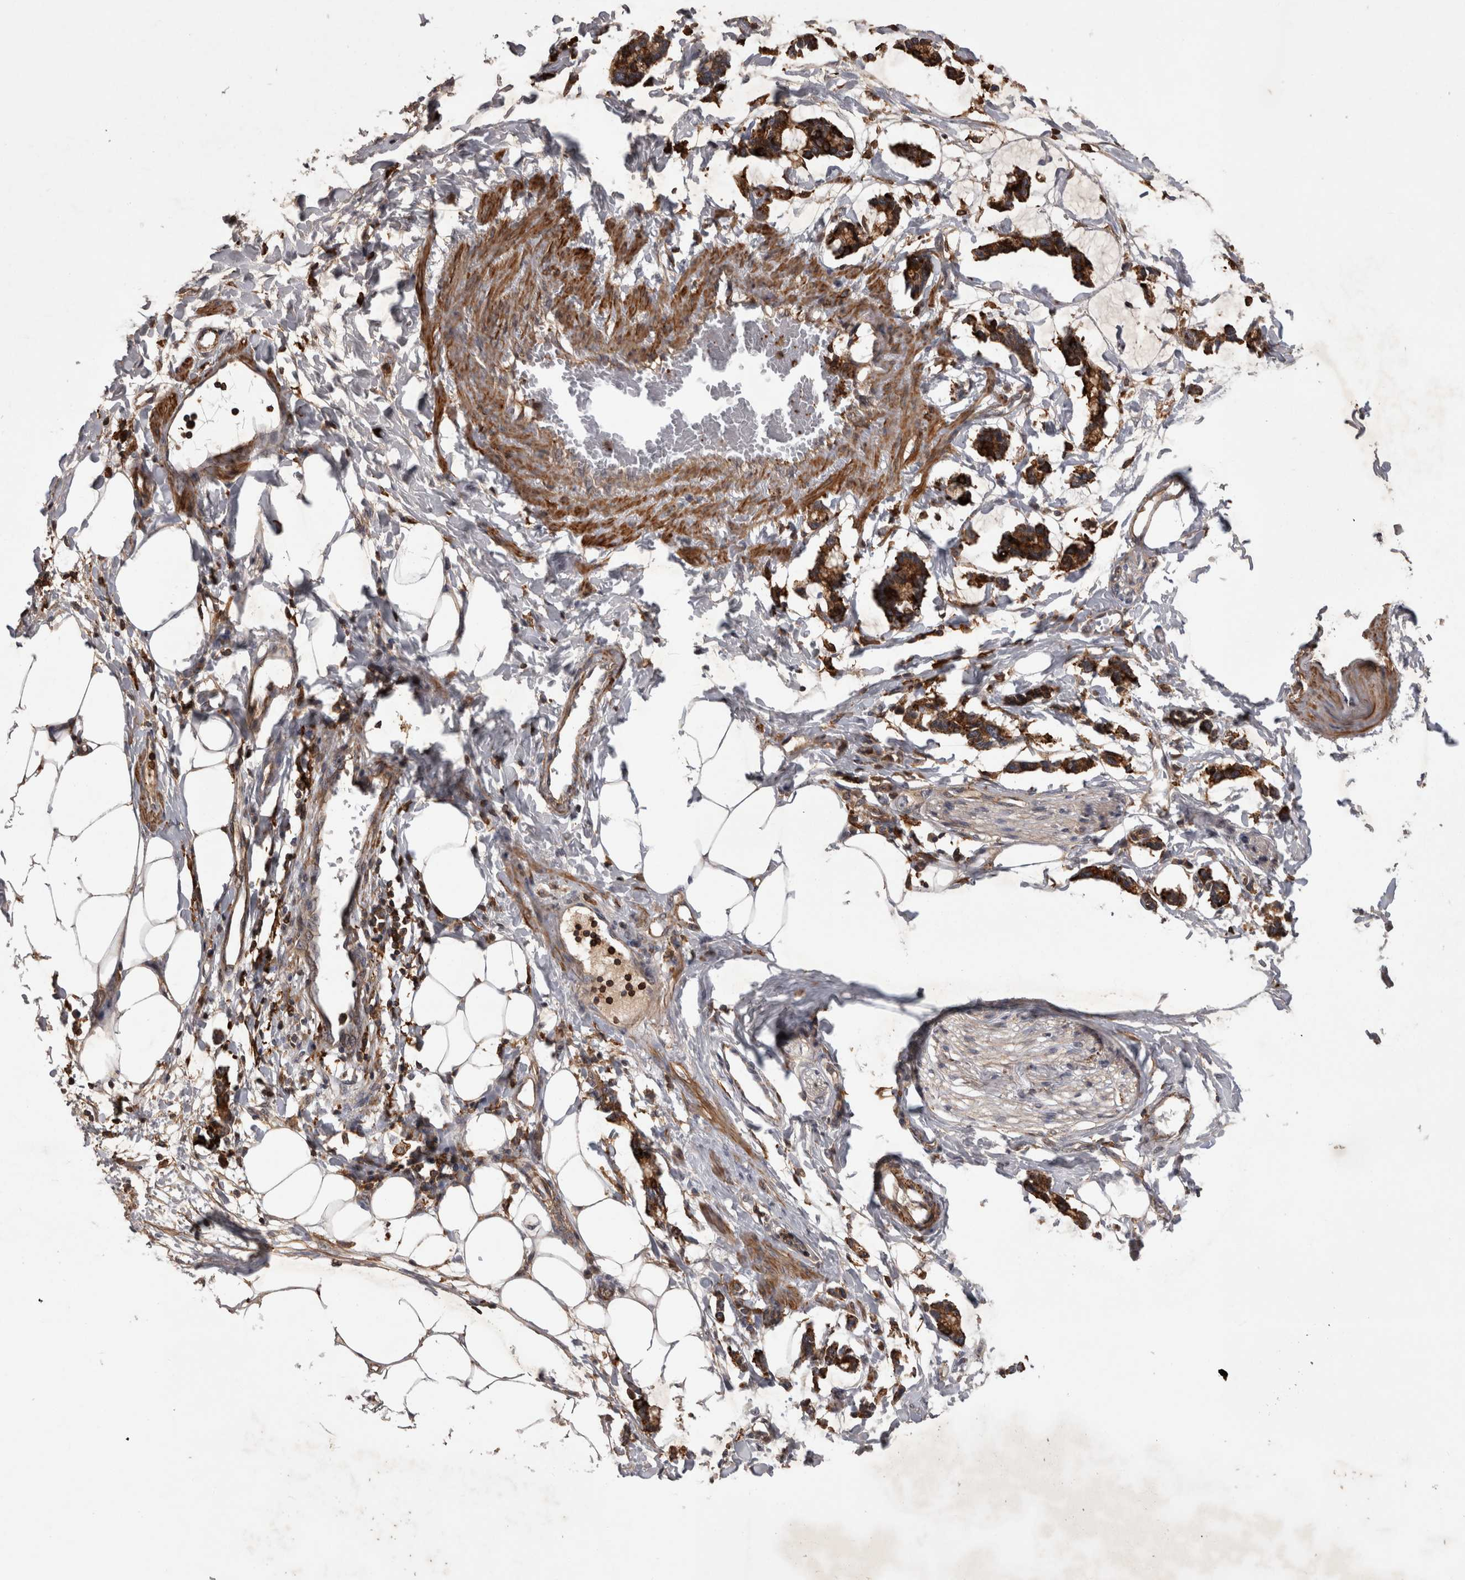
{"staining": {"intensity": "weak", "quantity": ">75%", "location": "cytoplasmic/membranous"}, "tissue": "adipose tissue", "cell_type": "Adipocytes", "image_type": "normal", "snomed": [{"axis": "morphology", "description": "Normal tissue, NOS"}, {"axis": "morphology", "description": "Adenocarcinoma, NOS"}, {"axis": "topography", "description": "Colon"}, {"axis": "topography", "description": "Peripheral nerve tissue"}], "caption": "The image displays staining of normal adipose tissue, revealing weak cytoplasmic/membranous protein expression (brown color) within adipocytes. The staining was performed using DAB (3,3'-diaminobenzidine) to visualize the protein expression in brown, while the nuclei were stained in blue with hematoxylin (Magnification: 20x).", "gene": "ZNF114", "patient": {"sex": "male", "age": 14}}